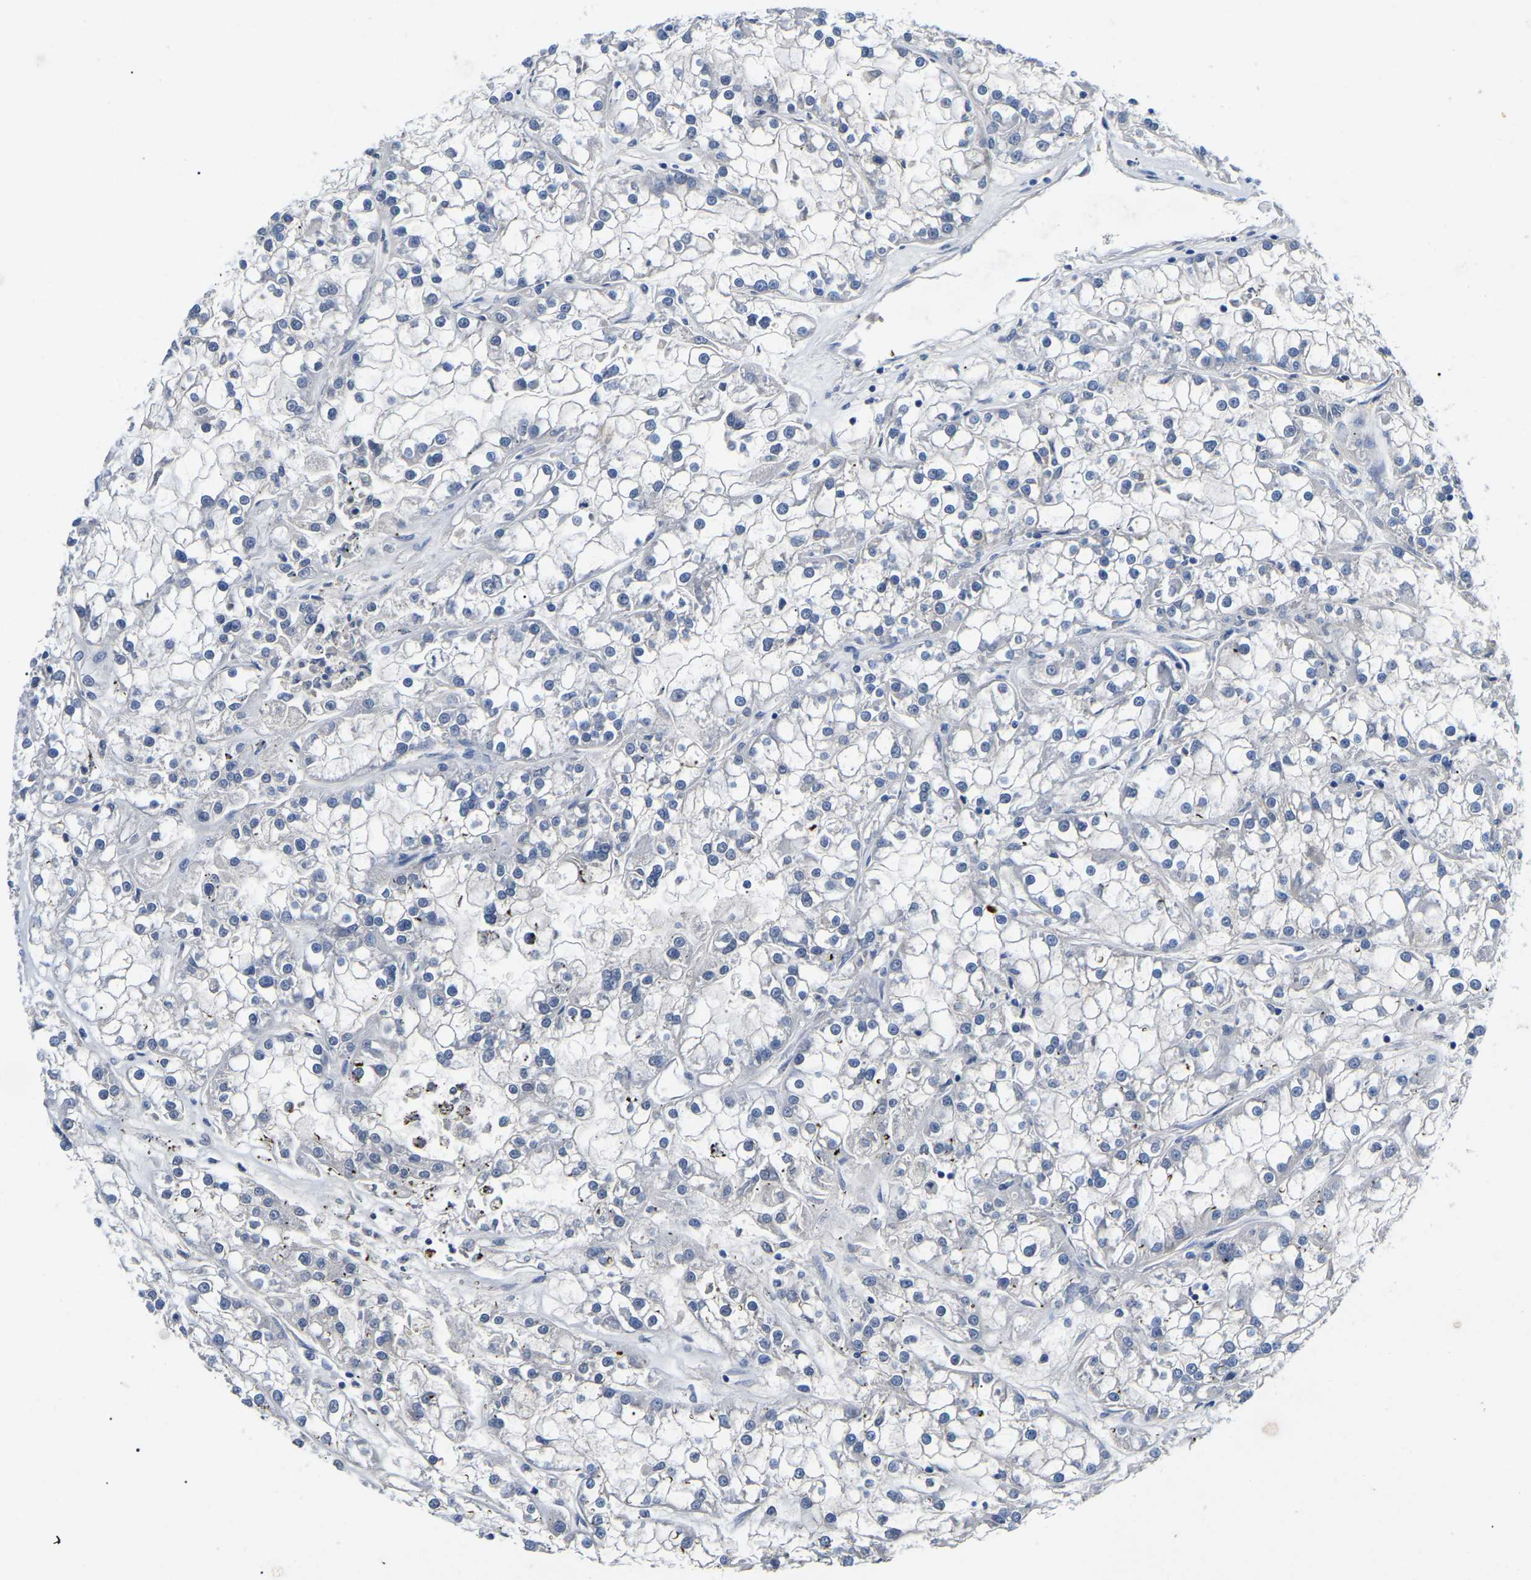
{"staining": {"intensity": "negative", "quantity": "none", "location": "none"}, "tissue": "renal cancer", "cell_type": "Tumor cells", "image_type": "cancer", "snomed": [{"axis": "morphology", "description": "Adenocarcinoma, NOS"}, {"axis": "topography", "description": "Kidney"}], "caption": "Immunohistochemistry (IHC) image of human adenocarcinoma (renal) stained for a protein (brown), which shows no positivity in tumor cells. (DAB (3,3'-diaminobenzidine) immunohistochemistry, high magnification).", "gene": "DUSP8", "patient": {"sex": "female", "age": 52}}